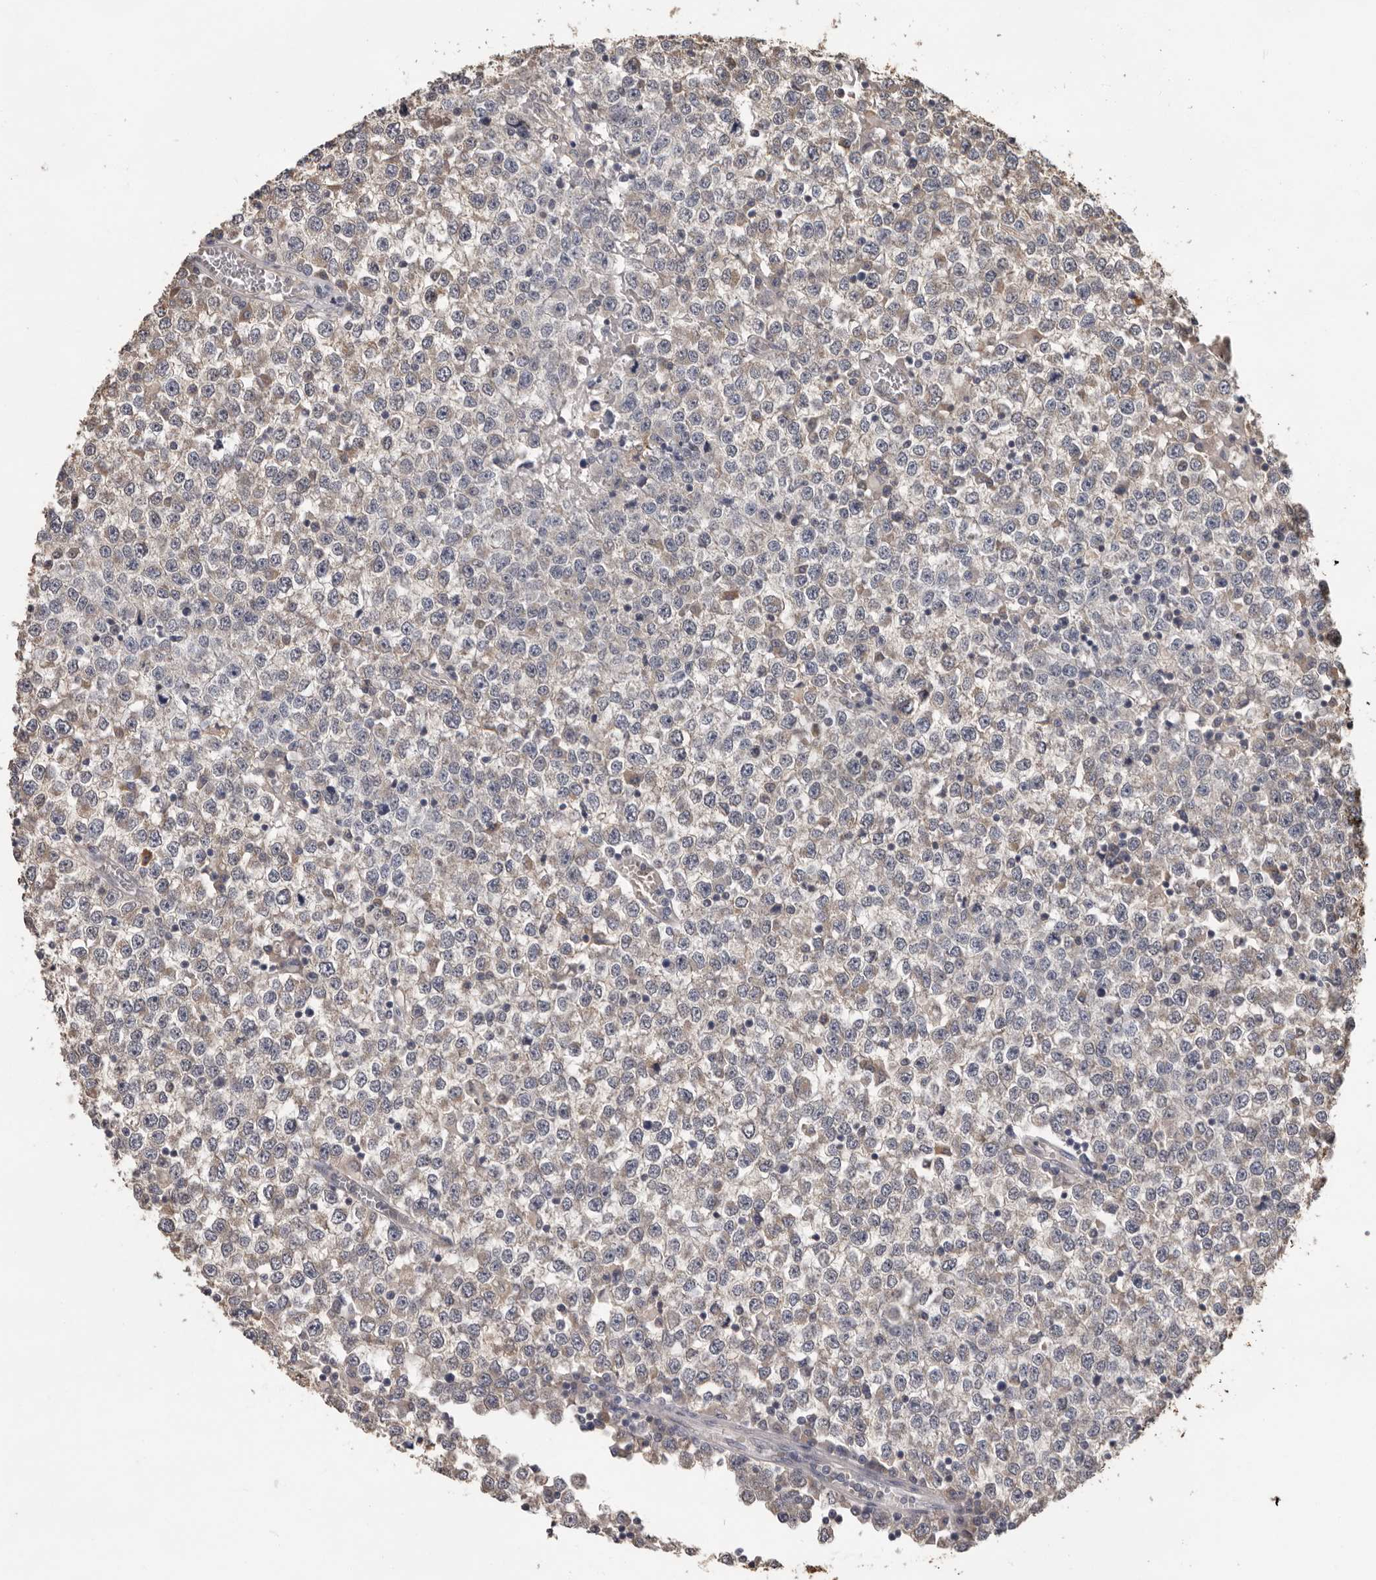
{"staining": {"intensity": "weak", "quantity": "<25%", "location": "cytoplasmic/membranous"}, "tissue": "testis cancer", "cell_type": "Tumor cells", "image_type": "cancer", "snomed": [{"axis": "morphology", "description": "Seminoma, NOS"}, {"axis": "topography", "description": "Testis"}], "caption": "Tumor cells are negative for protein expression in human seminoma (testis).", "gene": "MTF1", "patient": {"sex": "male", "age": 65}}